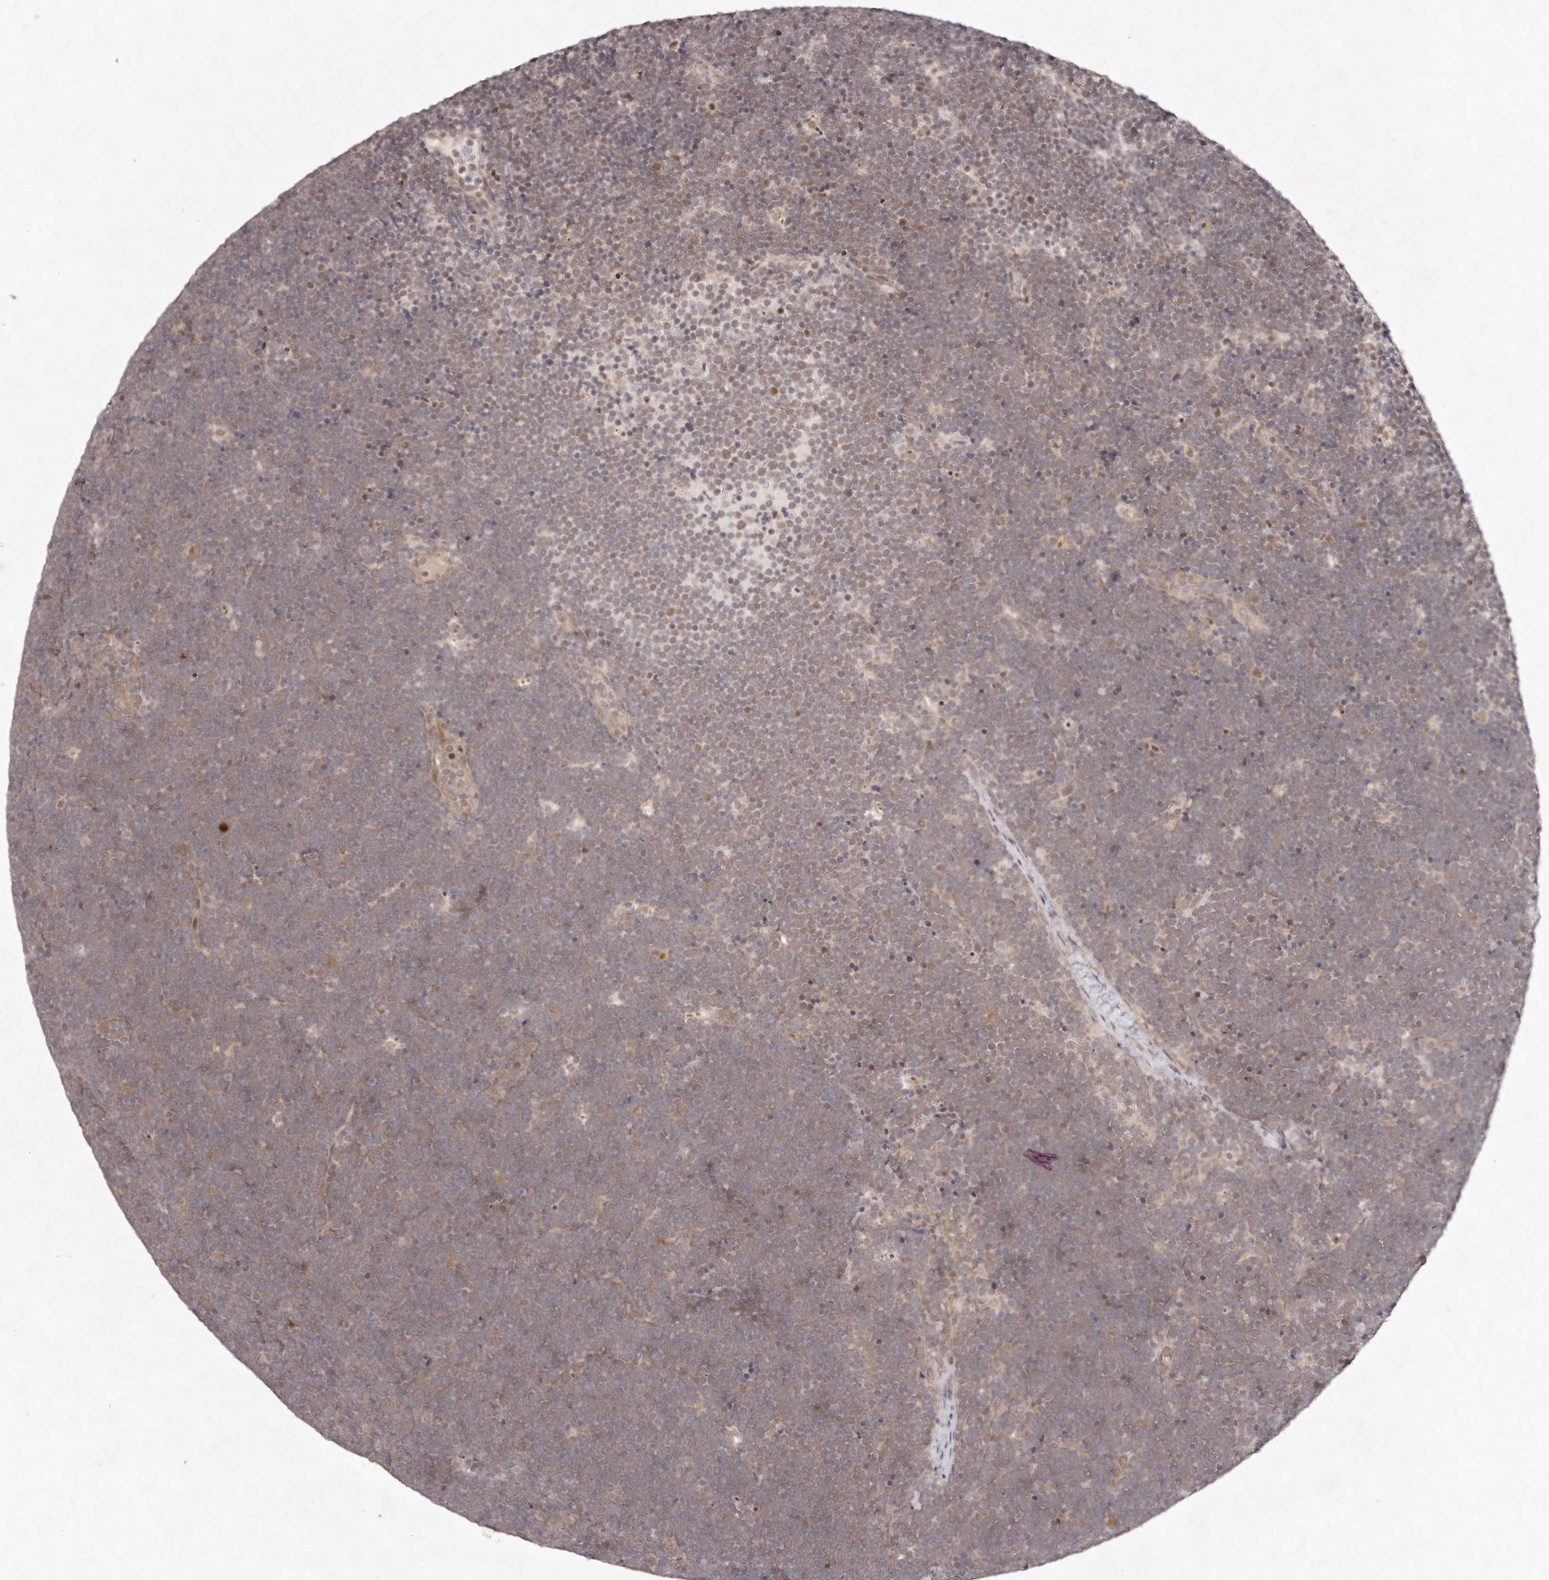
{"staining": {"intensity": "moderate", "quantity": ">75%", "location": "cytoplasmic/membranous"}, "tissue": "lymphoma", "cell_type": "Tumor cells", "image_type": "cancer", "snomed": [{"axis": "morphology", "description": "Malignant lymphoma, non-Hodgkin's type, High grade"}, {"axis": "topography", "description": "Lymph node"}], "caption": "Tumor cells display medium levels of moderate cytoplasmic/membranous expression in about >75% of cells in lymphoma.", "gene": "BUD31", "patient": {"sex": "male", "age": 13}}